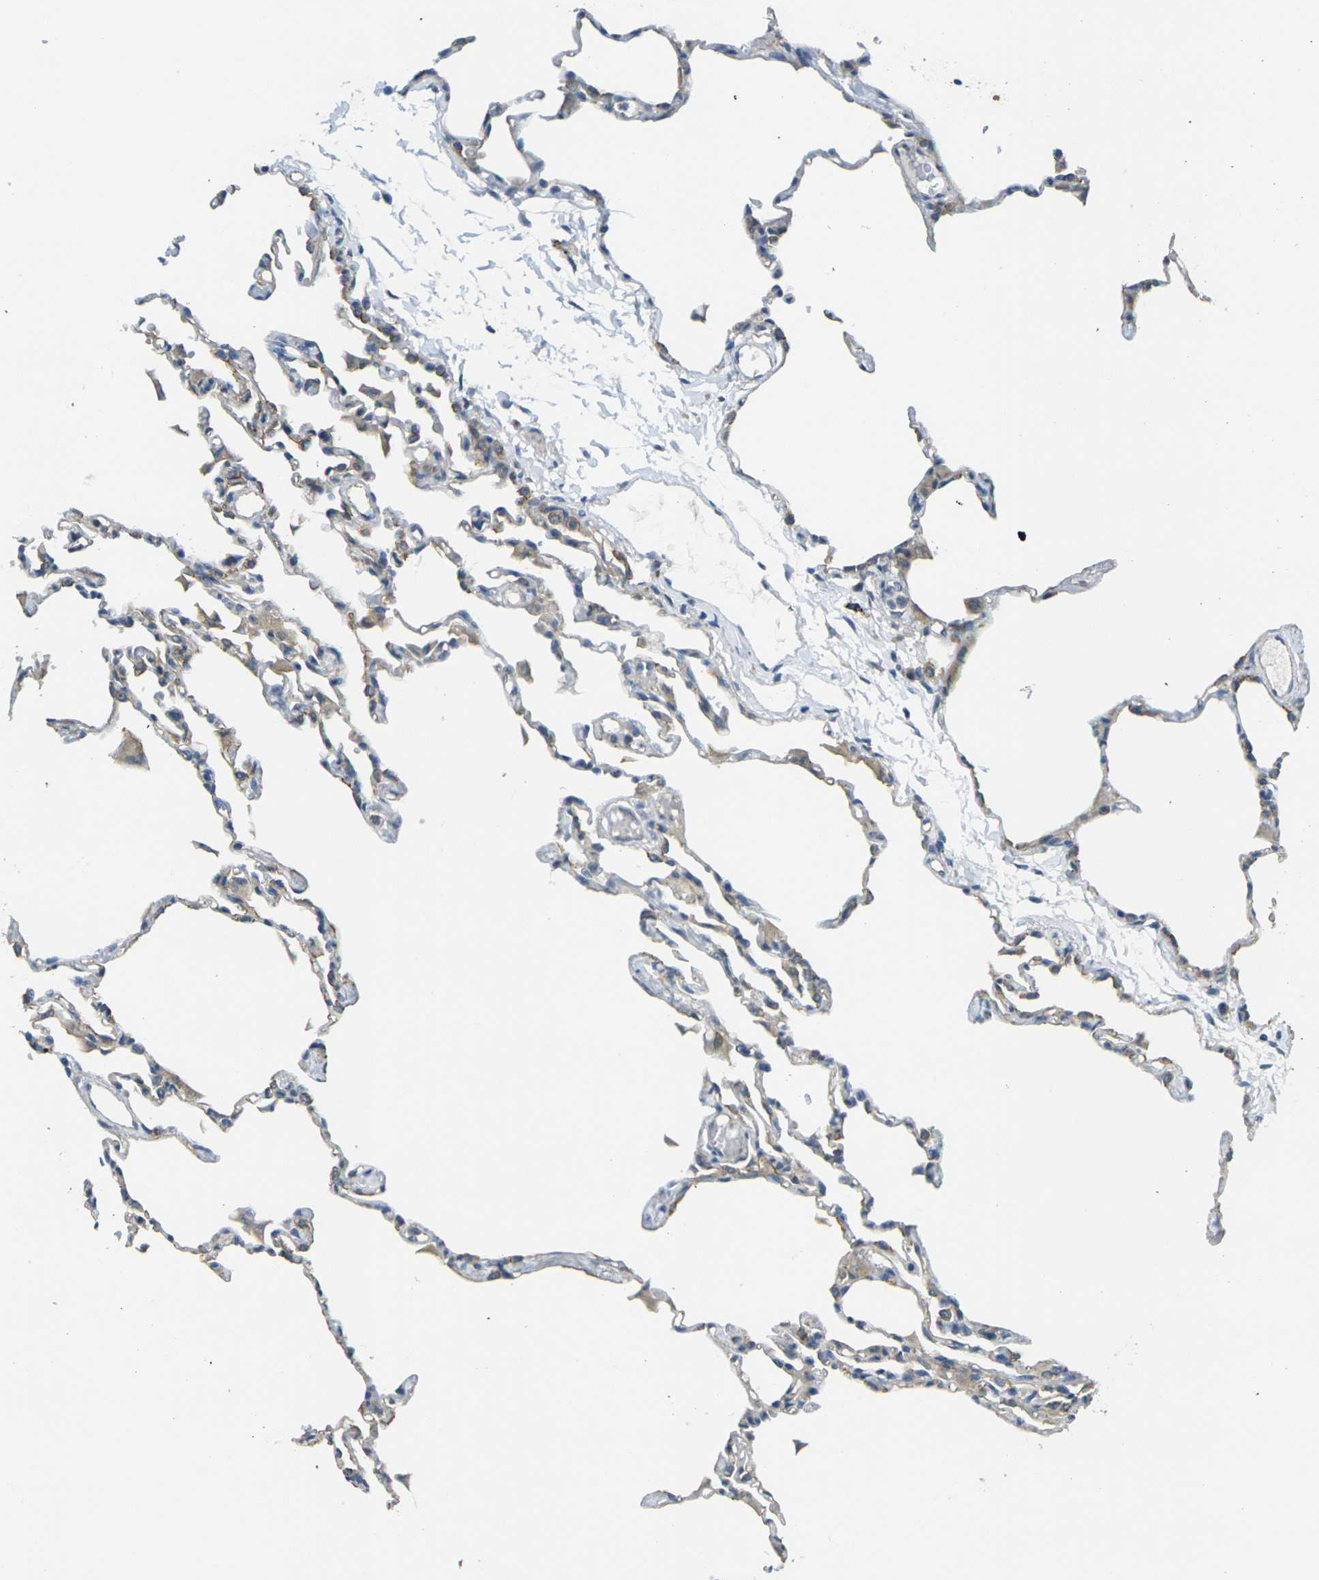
{"staining": {"intensity": "weak", "quantity": "25%-75%", "location": "cytoplasmic/membranous"}, "tissue": "lung", "cell_type": "Alveolar cells", "image_type": "normal", "snomed": [{"axis": "morphology", "description": "Normal tissue, NOS"}, {"axis": "topography", "description": "Lung"}], "caption": "The micrograph reveals immunohistochemical staining of normal lung. There is weak cytoplasmic/membranous staining is present in approximately 25%-75% of alveolar cells.", "gene": "RHBDD1", "patient": {"sex": "female", "age": 49}}